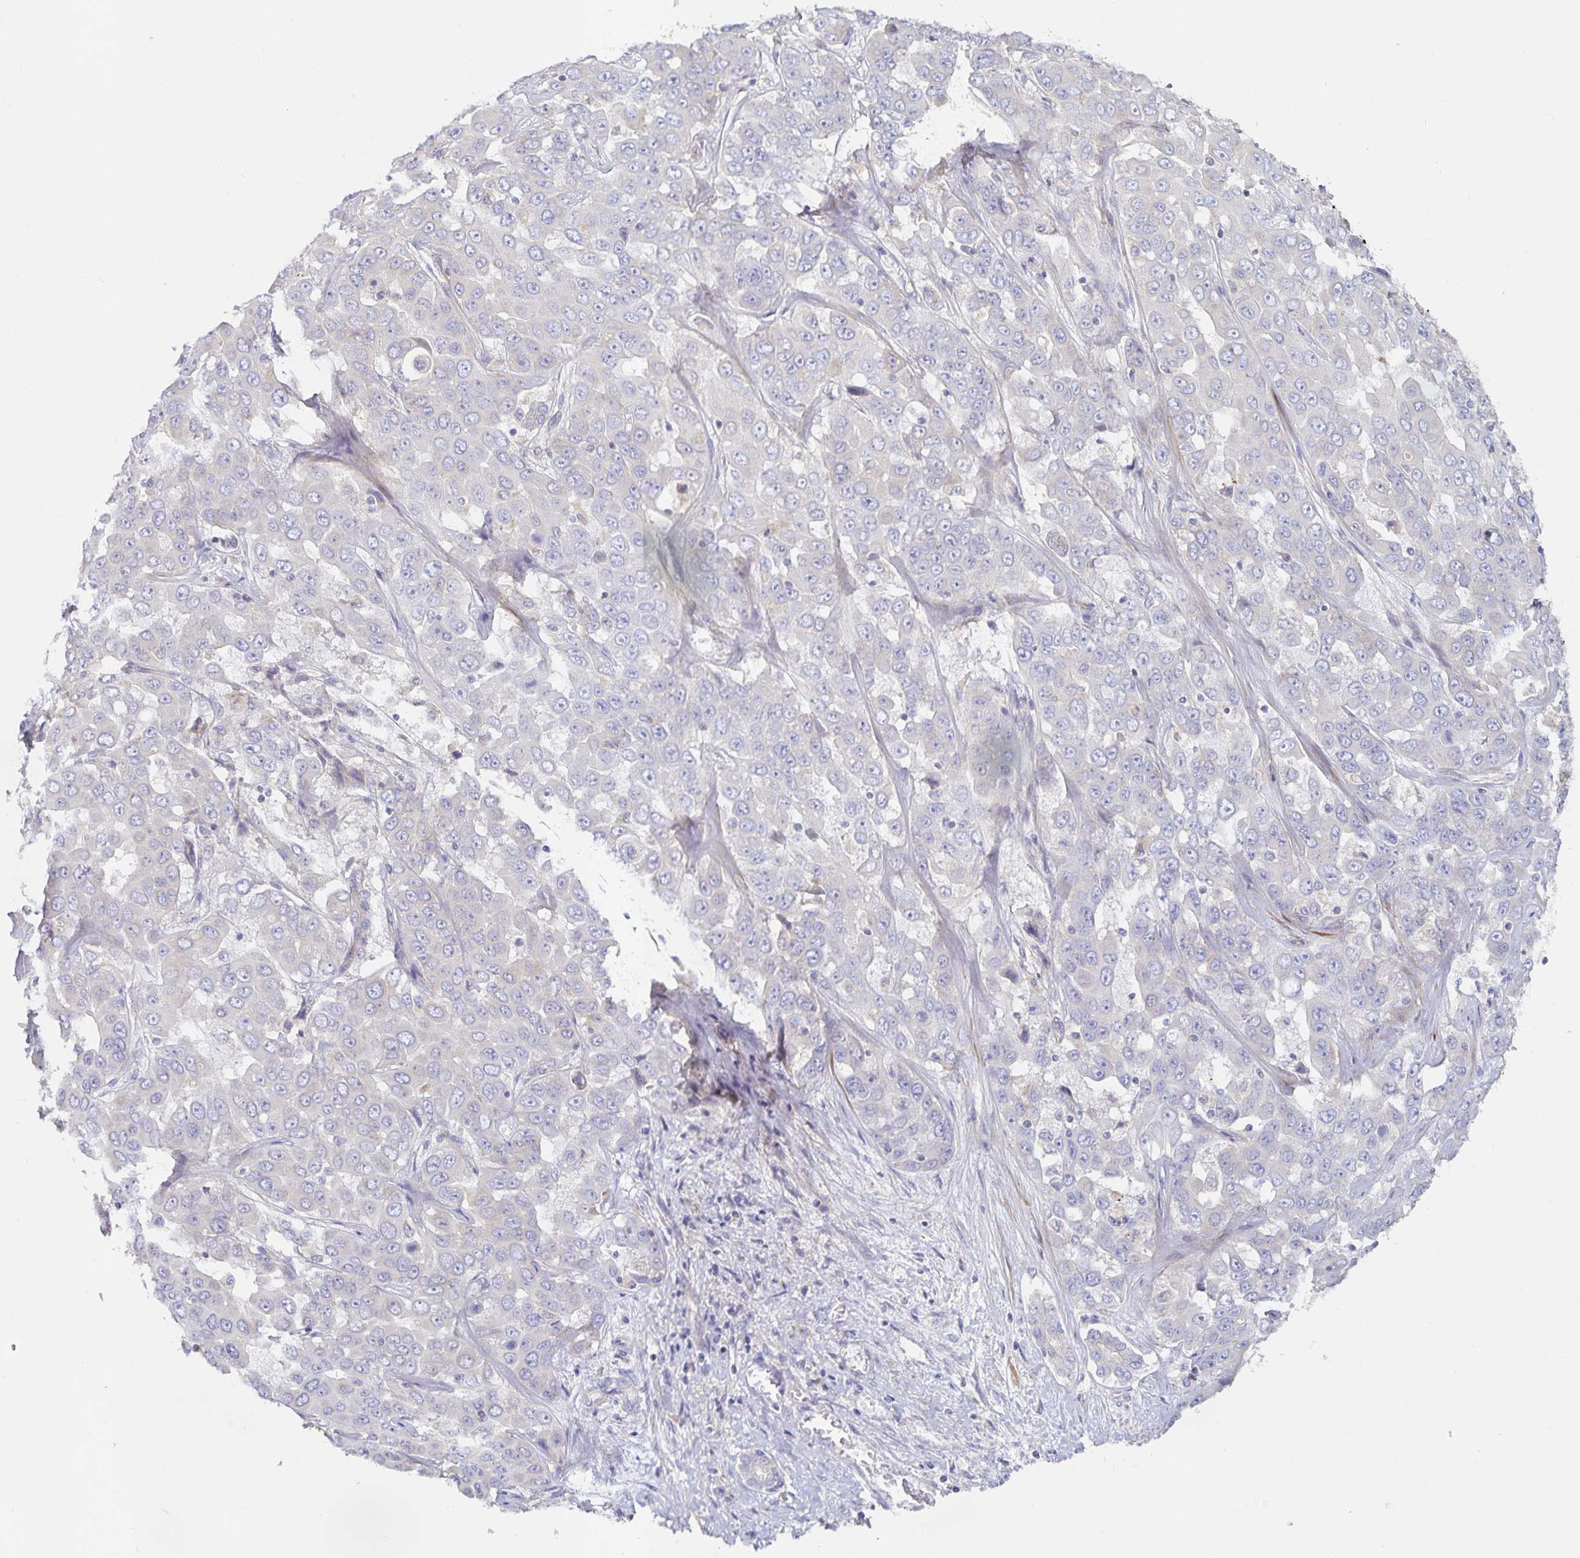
{"staining": {"intensity": "negative", "quantity": "none", "location": "none"}, "tissue": "liver cancer", "cell_type": "Tumor cells", "image_type": "cancer", "snomed": [{"axis": "morphology", "description": "Cholangiocarcinoma"}, {"axis": "topography", "description": "Liver"}], "caption": "Immunohistochemical staining of liver cholangiocarcinoma exhibits no significant expression in tumor cells.", "gene": "METTL22", "patient": {"sex": "female", "age": 52}}